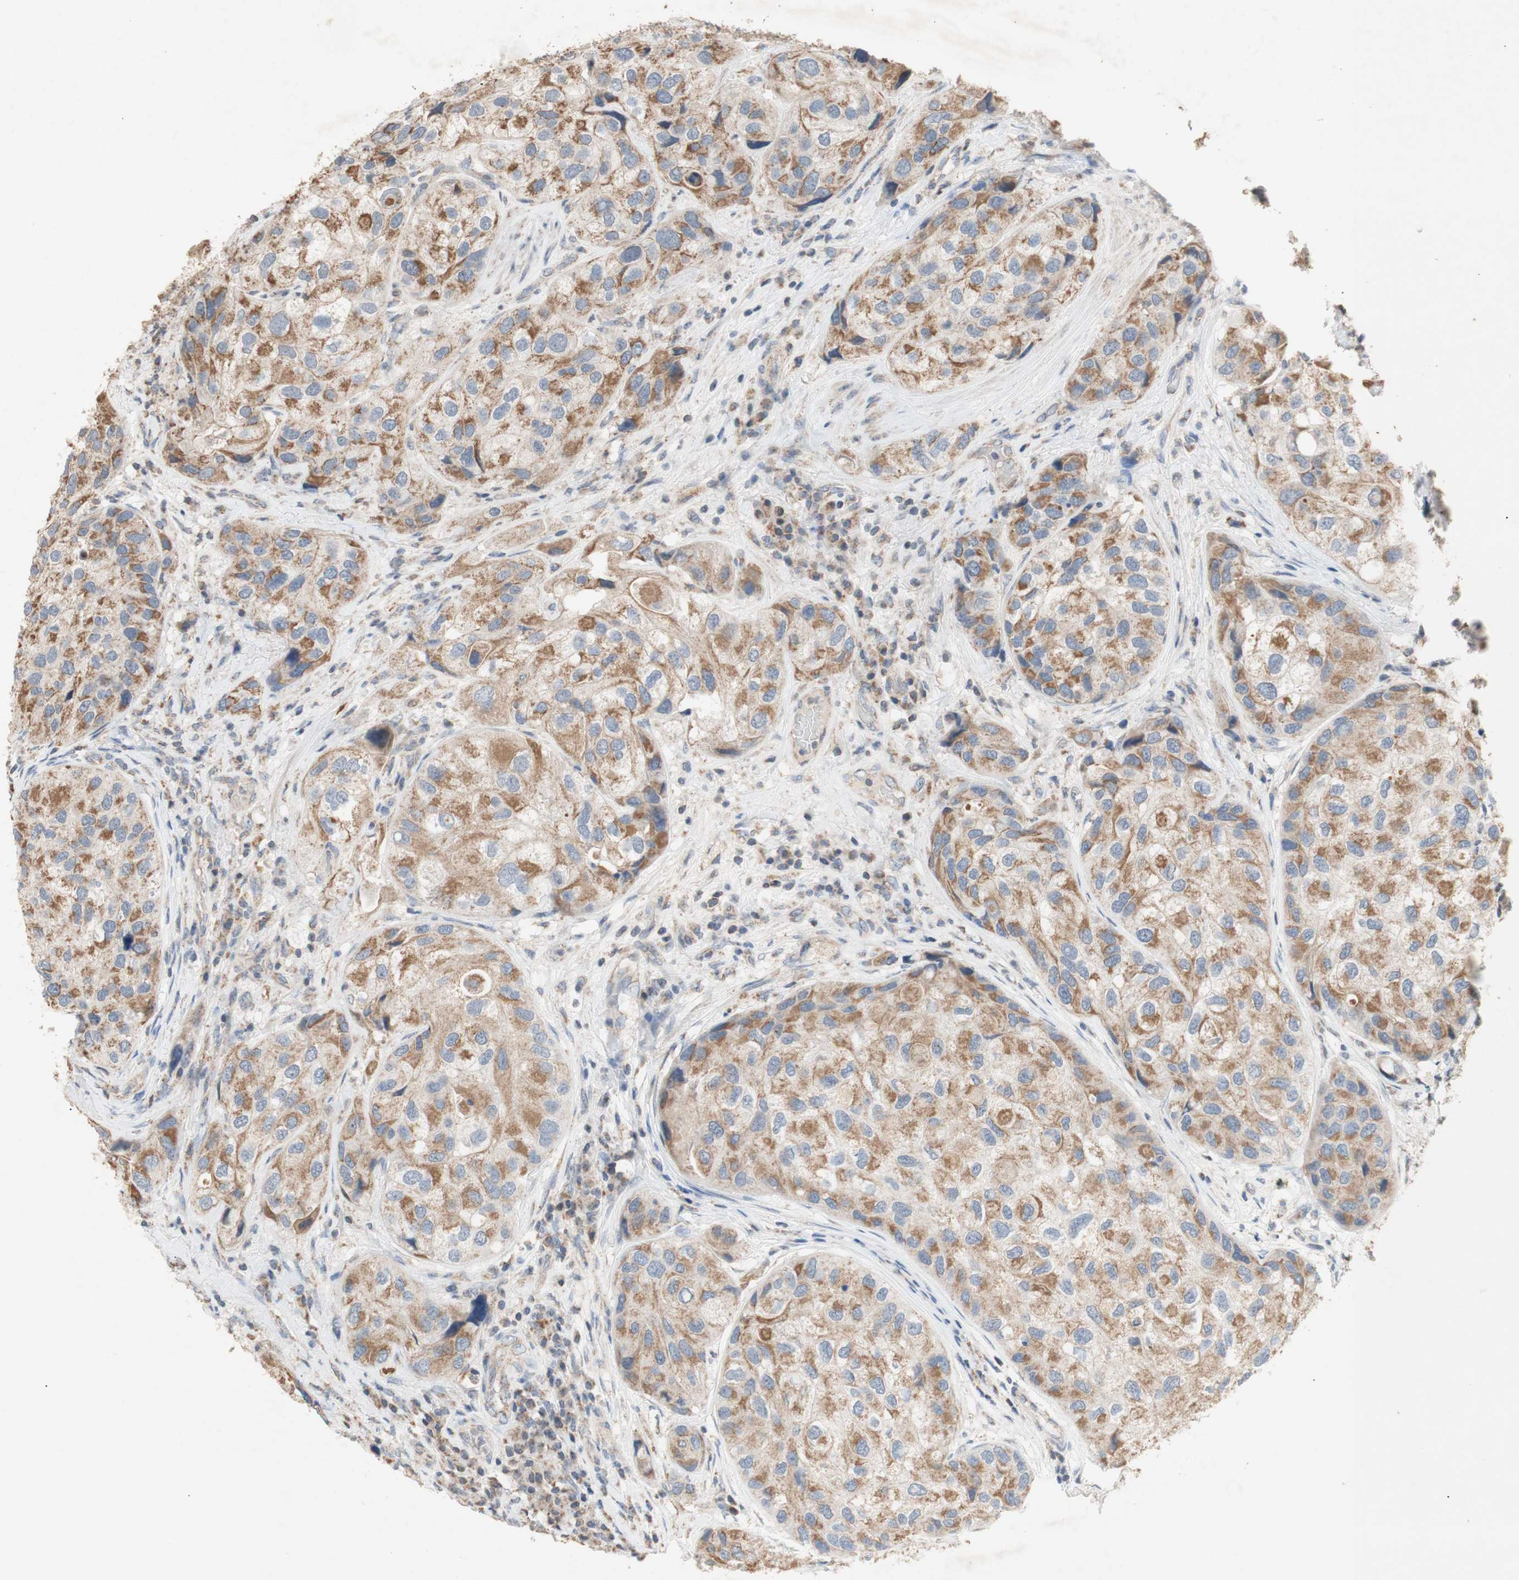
{"staining": {"intensity": "moderate", "quantity": ">75%", "location": "cytoplasmic/membranous"}, "tissue": "urothelial cancer", "cell_type": "Tumor cells", "image_type": "cancer", "snomed": [{"axis": "morphology", "description": "Urothelial carcinoma, High grade"}, {"axis": "topography", "description": "Urinary bladder"}], "caption": "Tumor cells display moderate cytoplasmic/membranous staining in approximately >75% of cells in urothelial cancer.", "gene": "PTGIS", "patient": {"sex": "female", "age": 64}}